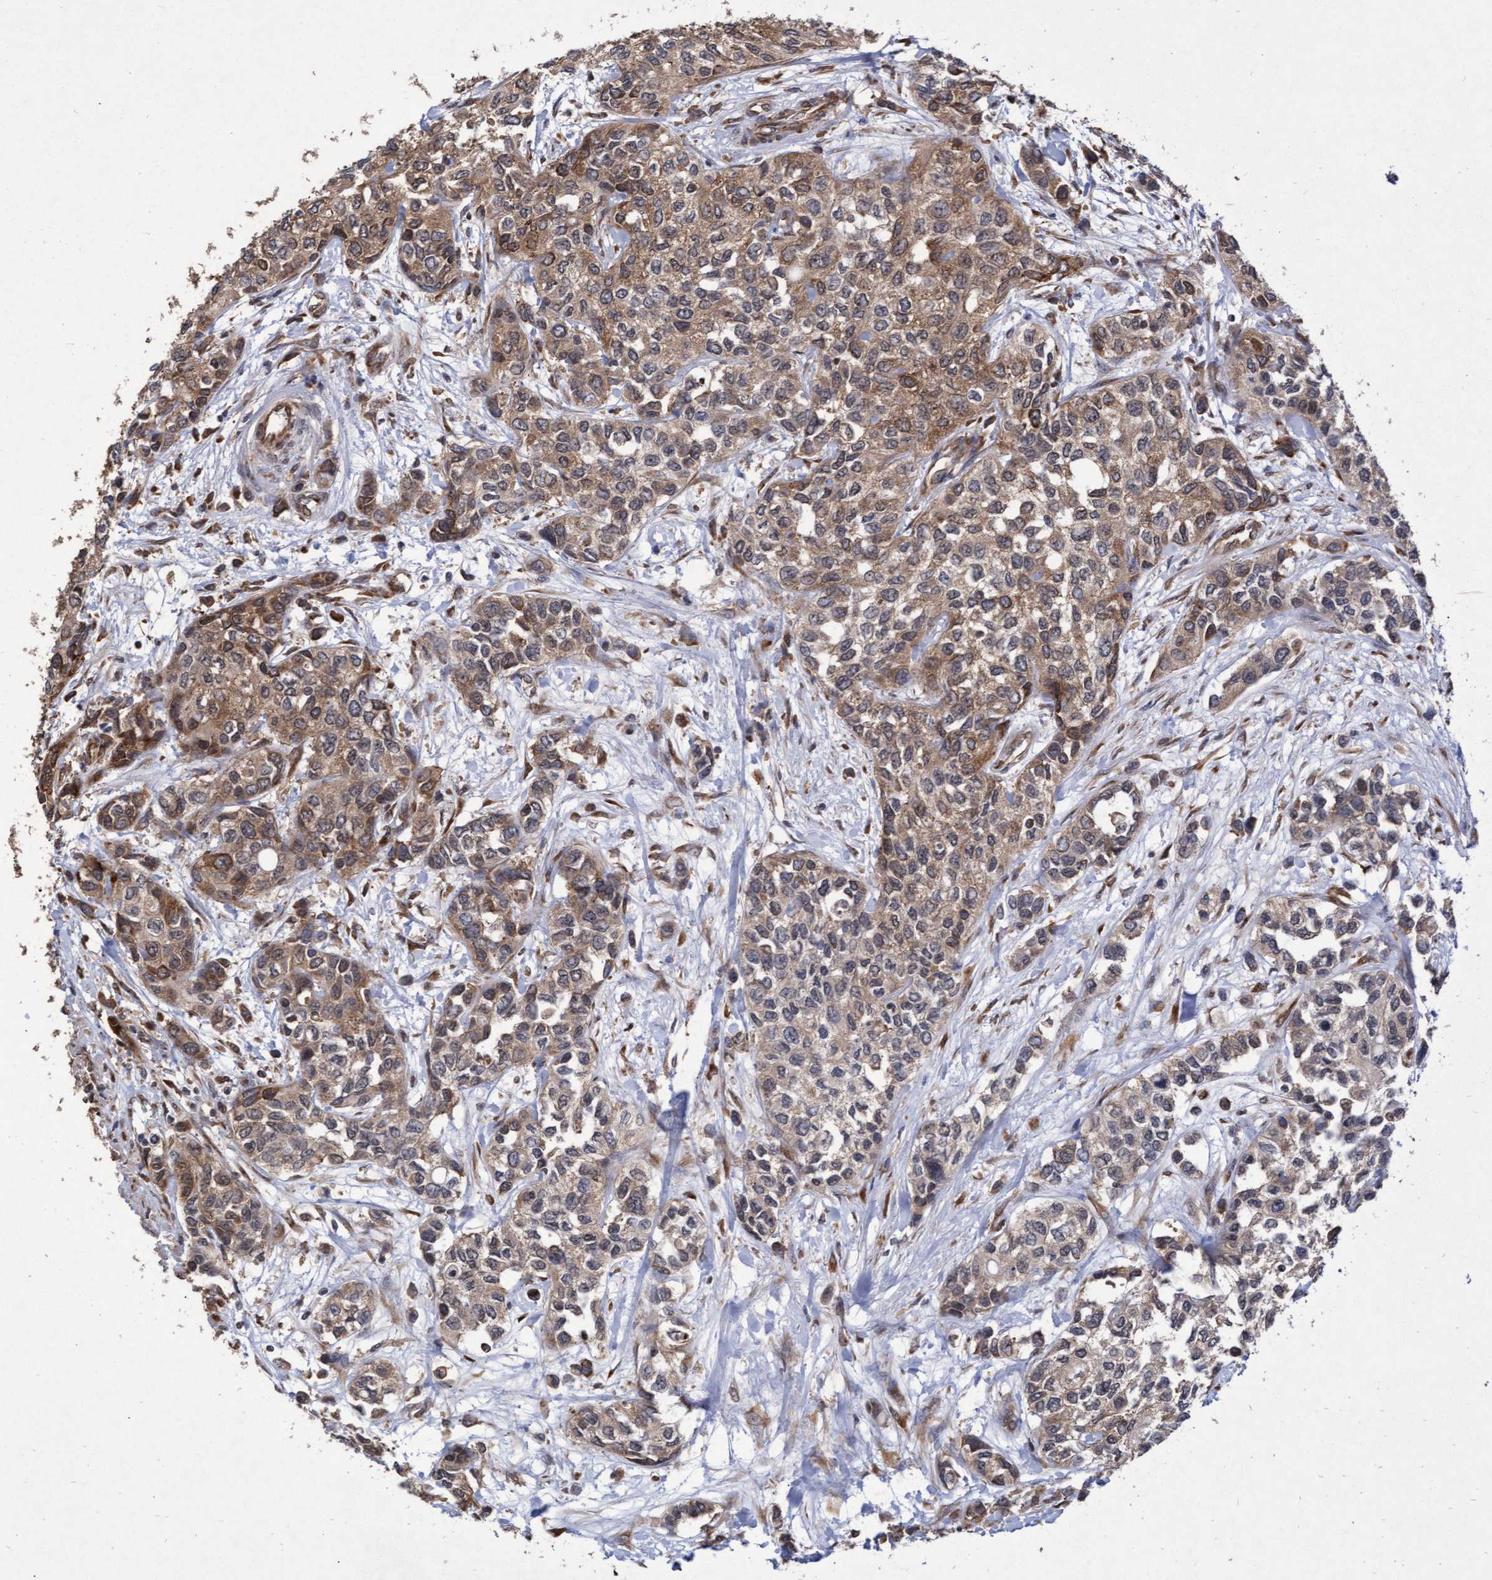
{"staining": {"intensity": "moderate", "quantity": ">75%", "location": "cytoplasmic/membranous"}, "tissue": "urothelial cancer", "cell_type": "Tumor cells", "image_type": "cancer", "snomed": [{"axis": "morphology", "description": "Urothelial carcinoma, High grade"}, {"axis": "topography", "description": "Urinary bladder"}], "caption": "Immunohistochemical staining of urothelial carcinoma (high-grade) demonstrates medium levels of moderate cytoplasmic/membranous protein expression in about >75% of tumor cells.", "gene": "ABCF2", "patient": {"sex": "female", "age": 56}}